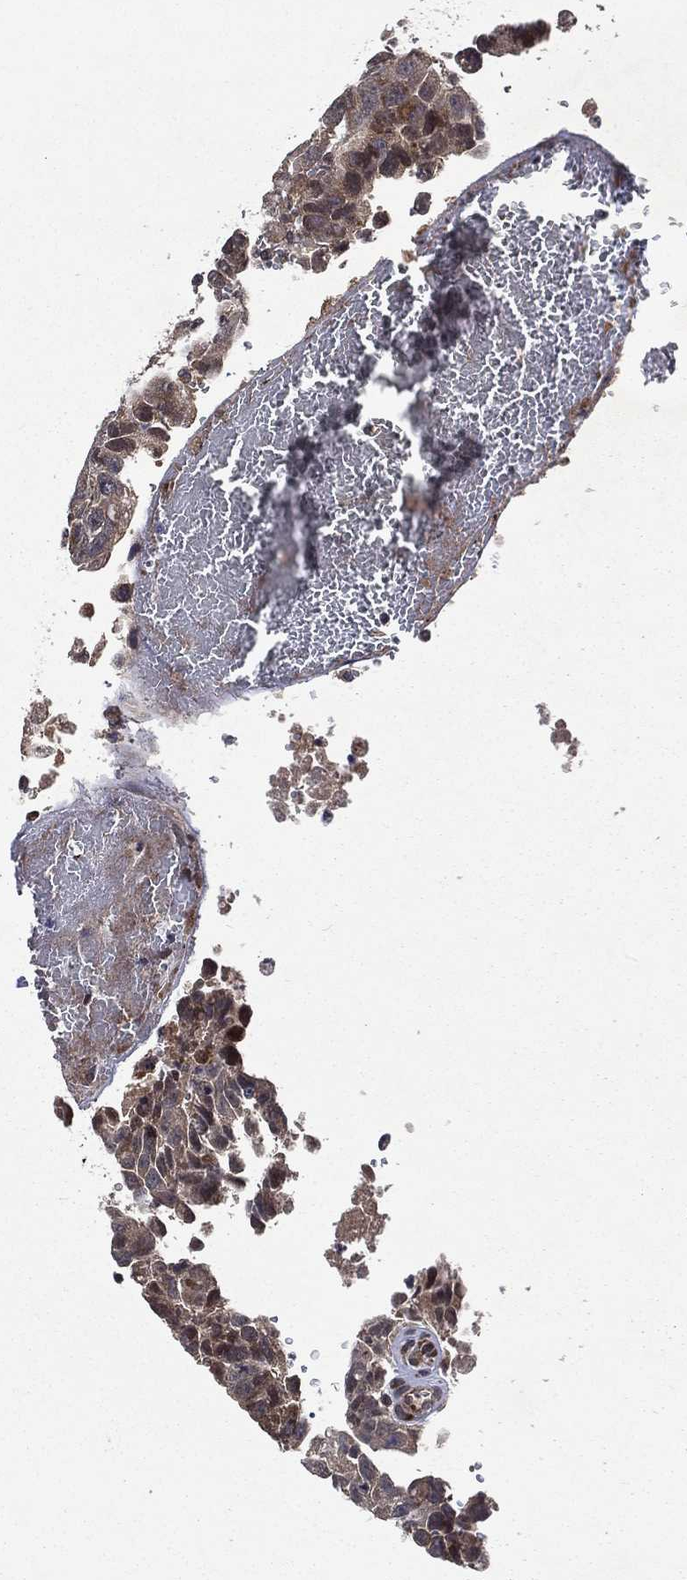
{"staining": {"intensity": "moderate", "quantity": ">75%", "location": "cytoplasmic/membranous"}, "tissue": "testis cancer", "cell_type": "Tumor cells", "image_type": "cancer", "snomed": [{"axis": "morphology", "description": "Carcinoma, Embryonal, NOS"}, {"axis": "topography", "description": "Testis"}], "caption": "A brown stain shows moderate cytoplasmic/membranous expression of a protein in human testis embryonal carcinoma tumor cells. (DAB IHC with brightfield microscopy, high magnification).", "gene": "RAB11FIP4", "patient": {"sex": "male", "age": 24}}